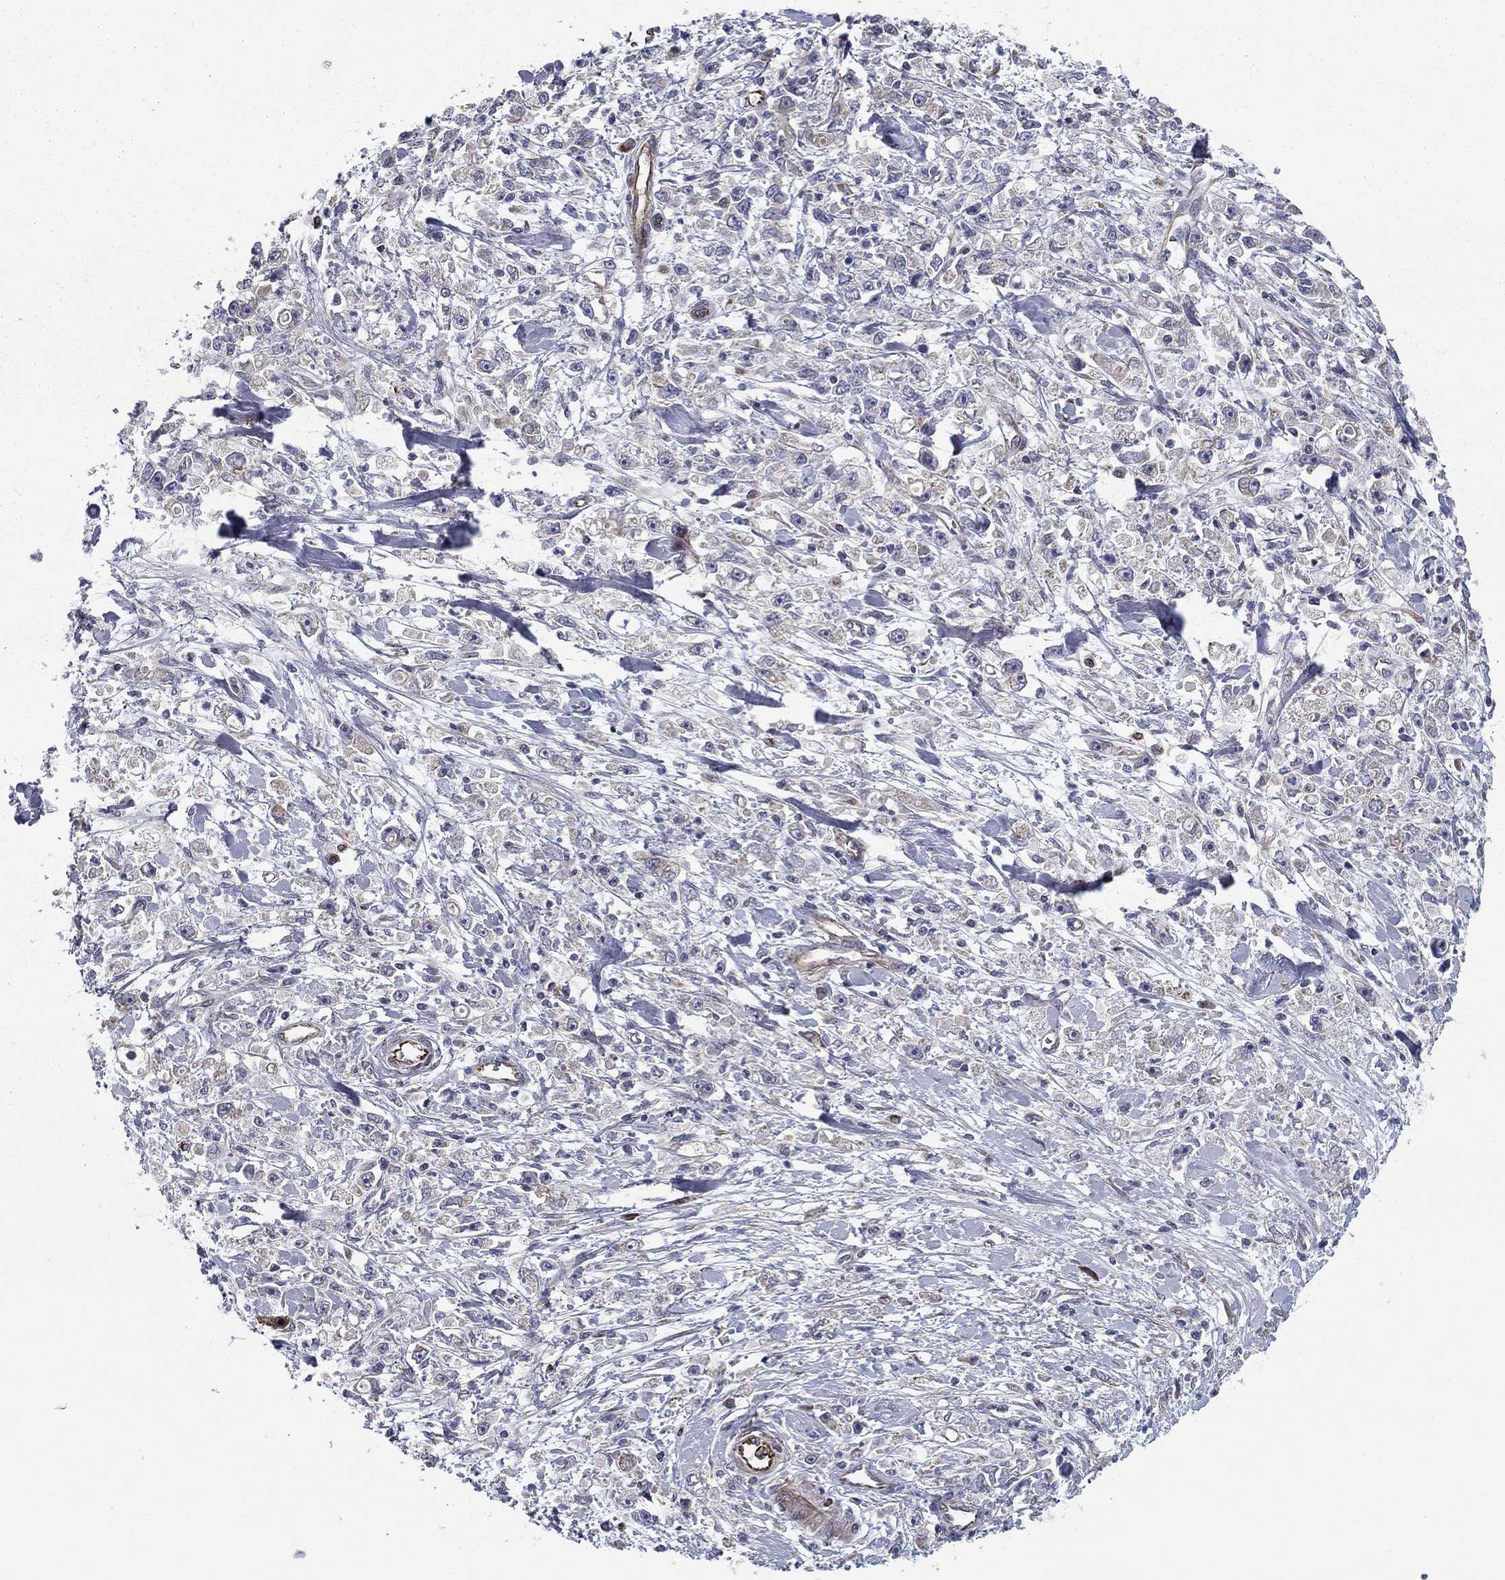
{"staining": {"intensity": "negative", "quantity": "none", "location": "none"}, "tissue": "stomach cancer", "cell_type": "Tumor cells", "image_type": "cancer", "snomed": [{"axis": "morphology", "description": "Adenocarcinoma, NOS"}, {"axis": "topography", "description": "Stomach"}], "caption": "IHC micrograph of neoplastic tissue: adenocarcinoma (stomach) stained with DAB (3,3'-diaminobenzidine) reveals no significant protein expression in tumor cells.", "gene": "CLSTN1", "patient": {"sex": "female", "age": 59}}